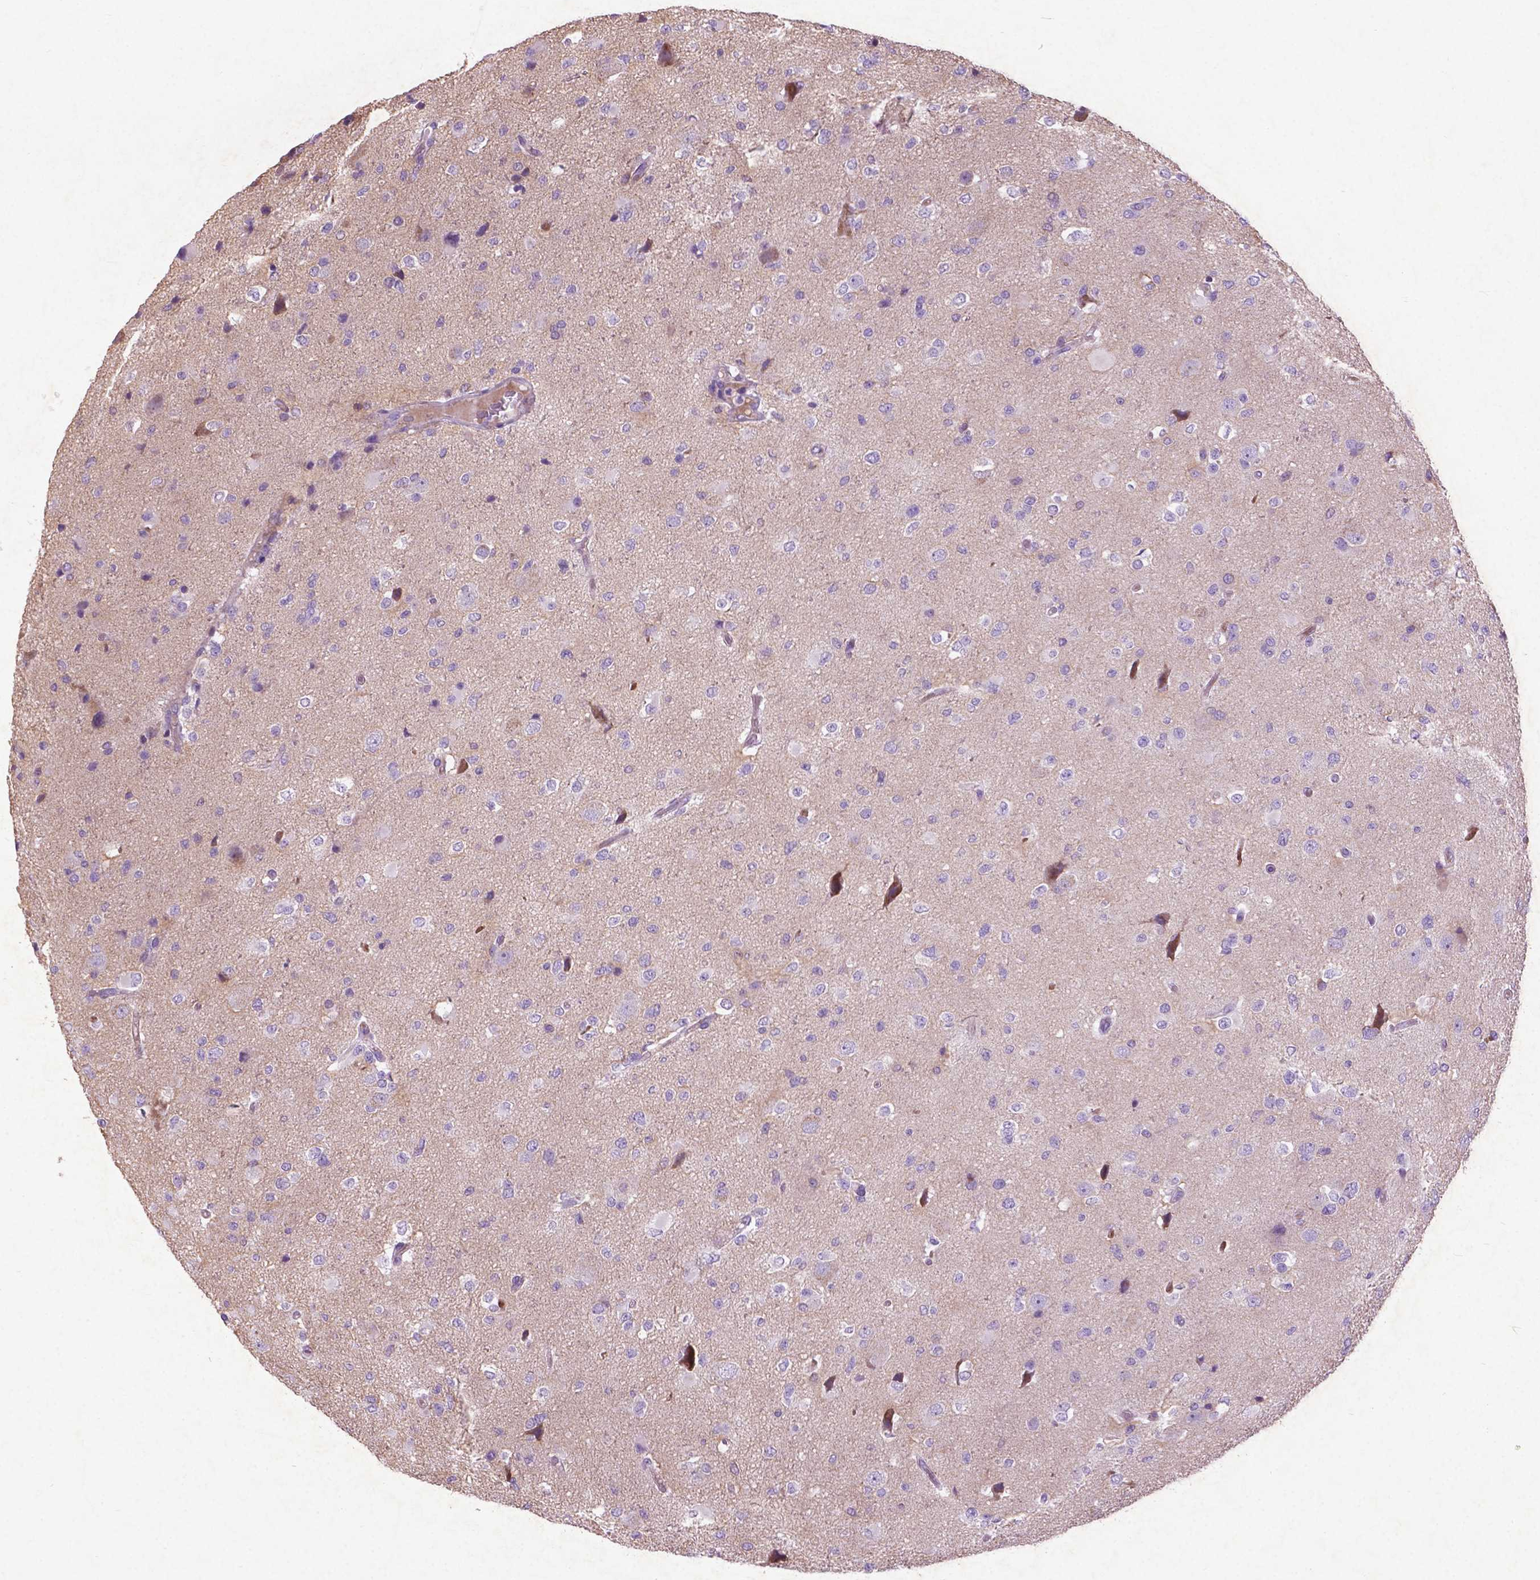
{"staining": {"intensity": "negative", "quantity": "none", "location": "none"}, "tissue": "glioma", "cell_type": "Tumor cells", "image_type": "cancer", "snomed": [{"axis": "morphology", "description": "Glioma, malignant, Low grade"}, {"axis": "topography", "description": "Brain"}], "caption": "Immunohistochemical staining of human glioma displays no significant staining in tumor cells.", "gene": "ATG4D", "patient": {"sex": "female", "age": 32}}